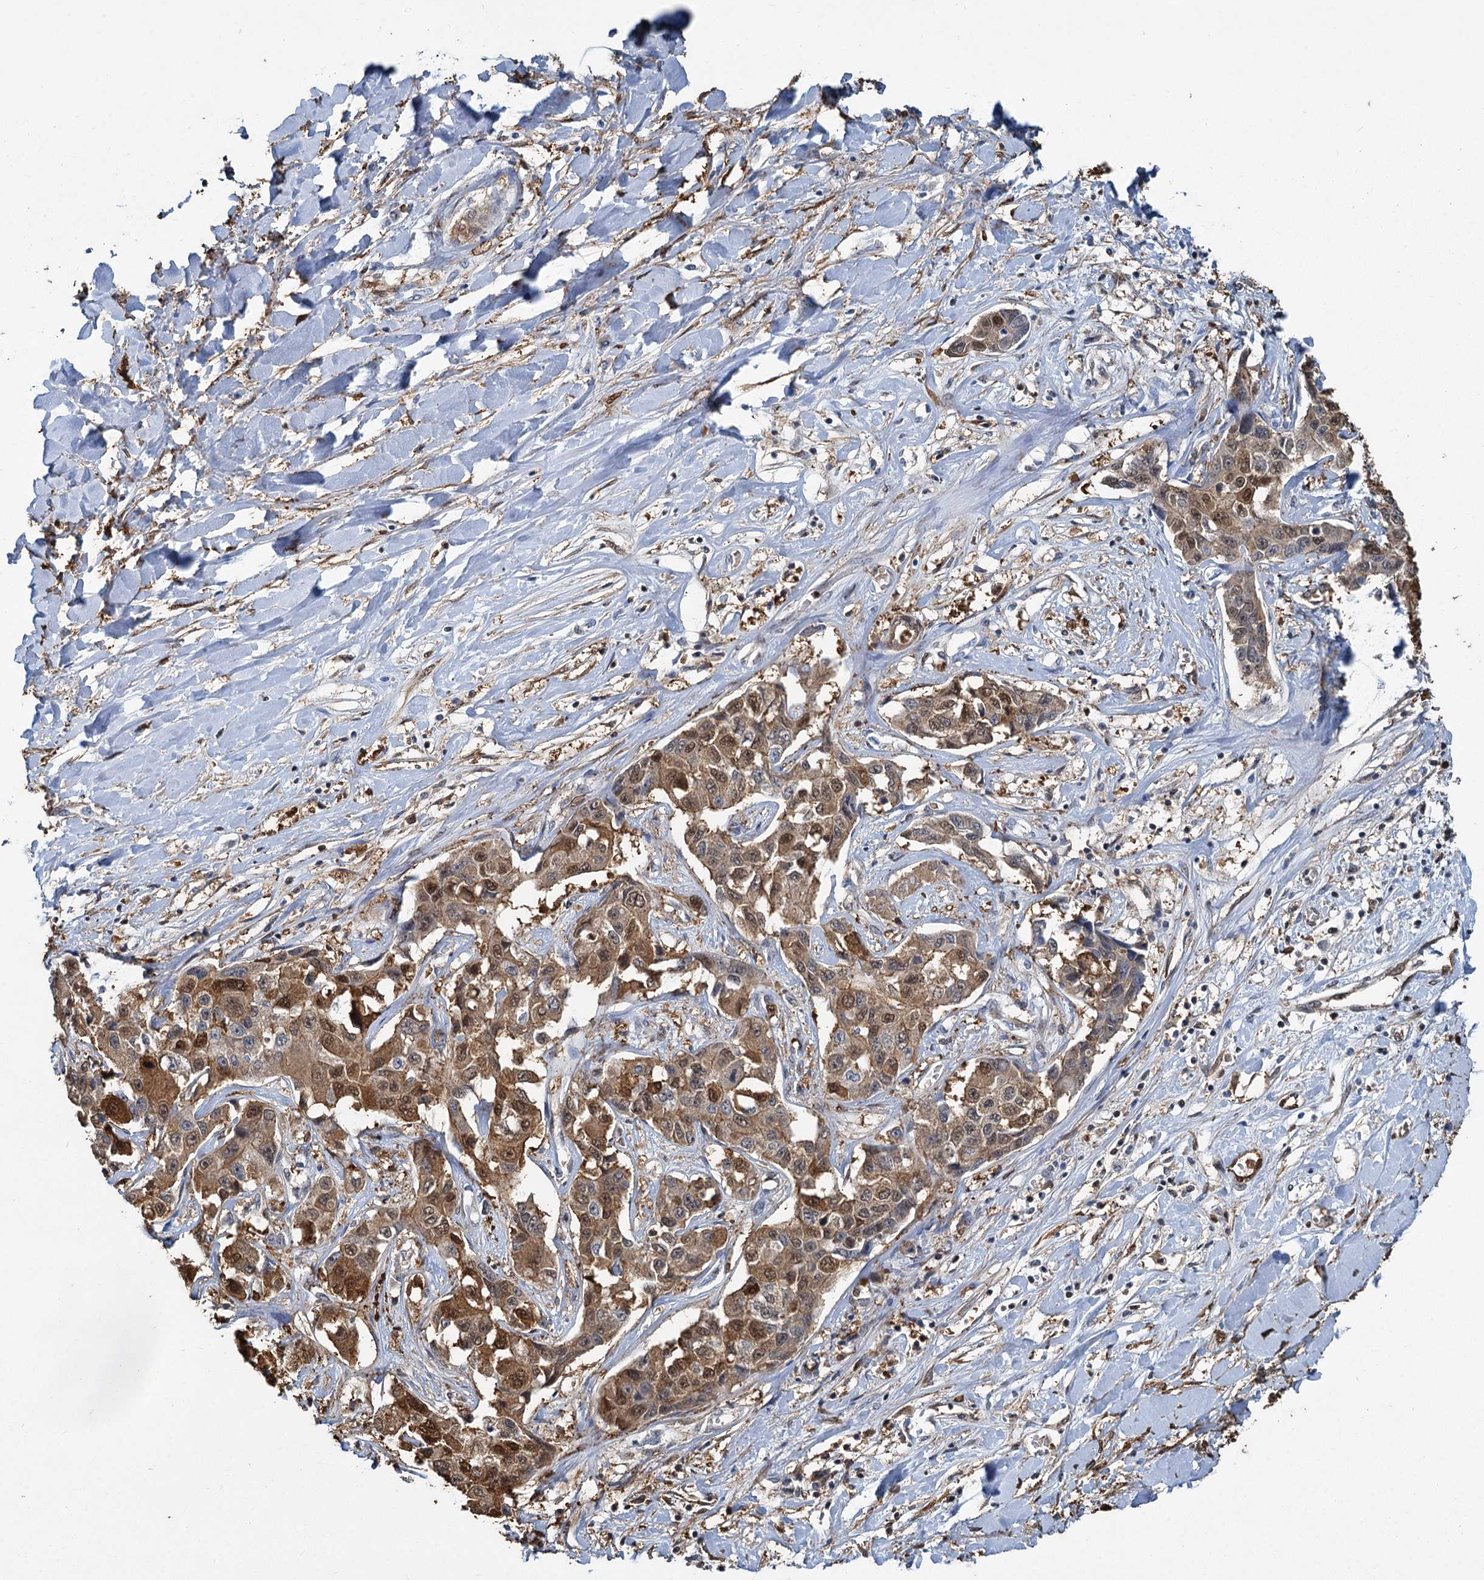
{"staining": {"intensity": "moderate", "quantity": ">75%", "location": "cytoplasmic/membranous,nuclear"}, "tissue": "liver cancer", "cell_type": "Tumor cells", "image_type": "cancer", "snomed": [{"axis": "morphology", "description": "Cholangiocarcinoma"}, {"axis": "topography", "description": "Liver"}], "caption": "Cholangiocarcinoma (liver) stained with DAB (3,3'-diaminobenzidine) immunohistochemistry (IHC) shows medium levels of moderate cytoplasmic/membranous and nuclear expression in approximately >75% of tumor cells.", "gene": "S100A6", "patient": {"sex": "male", "age": 59}}